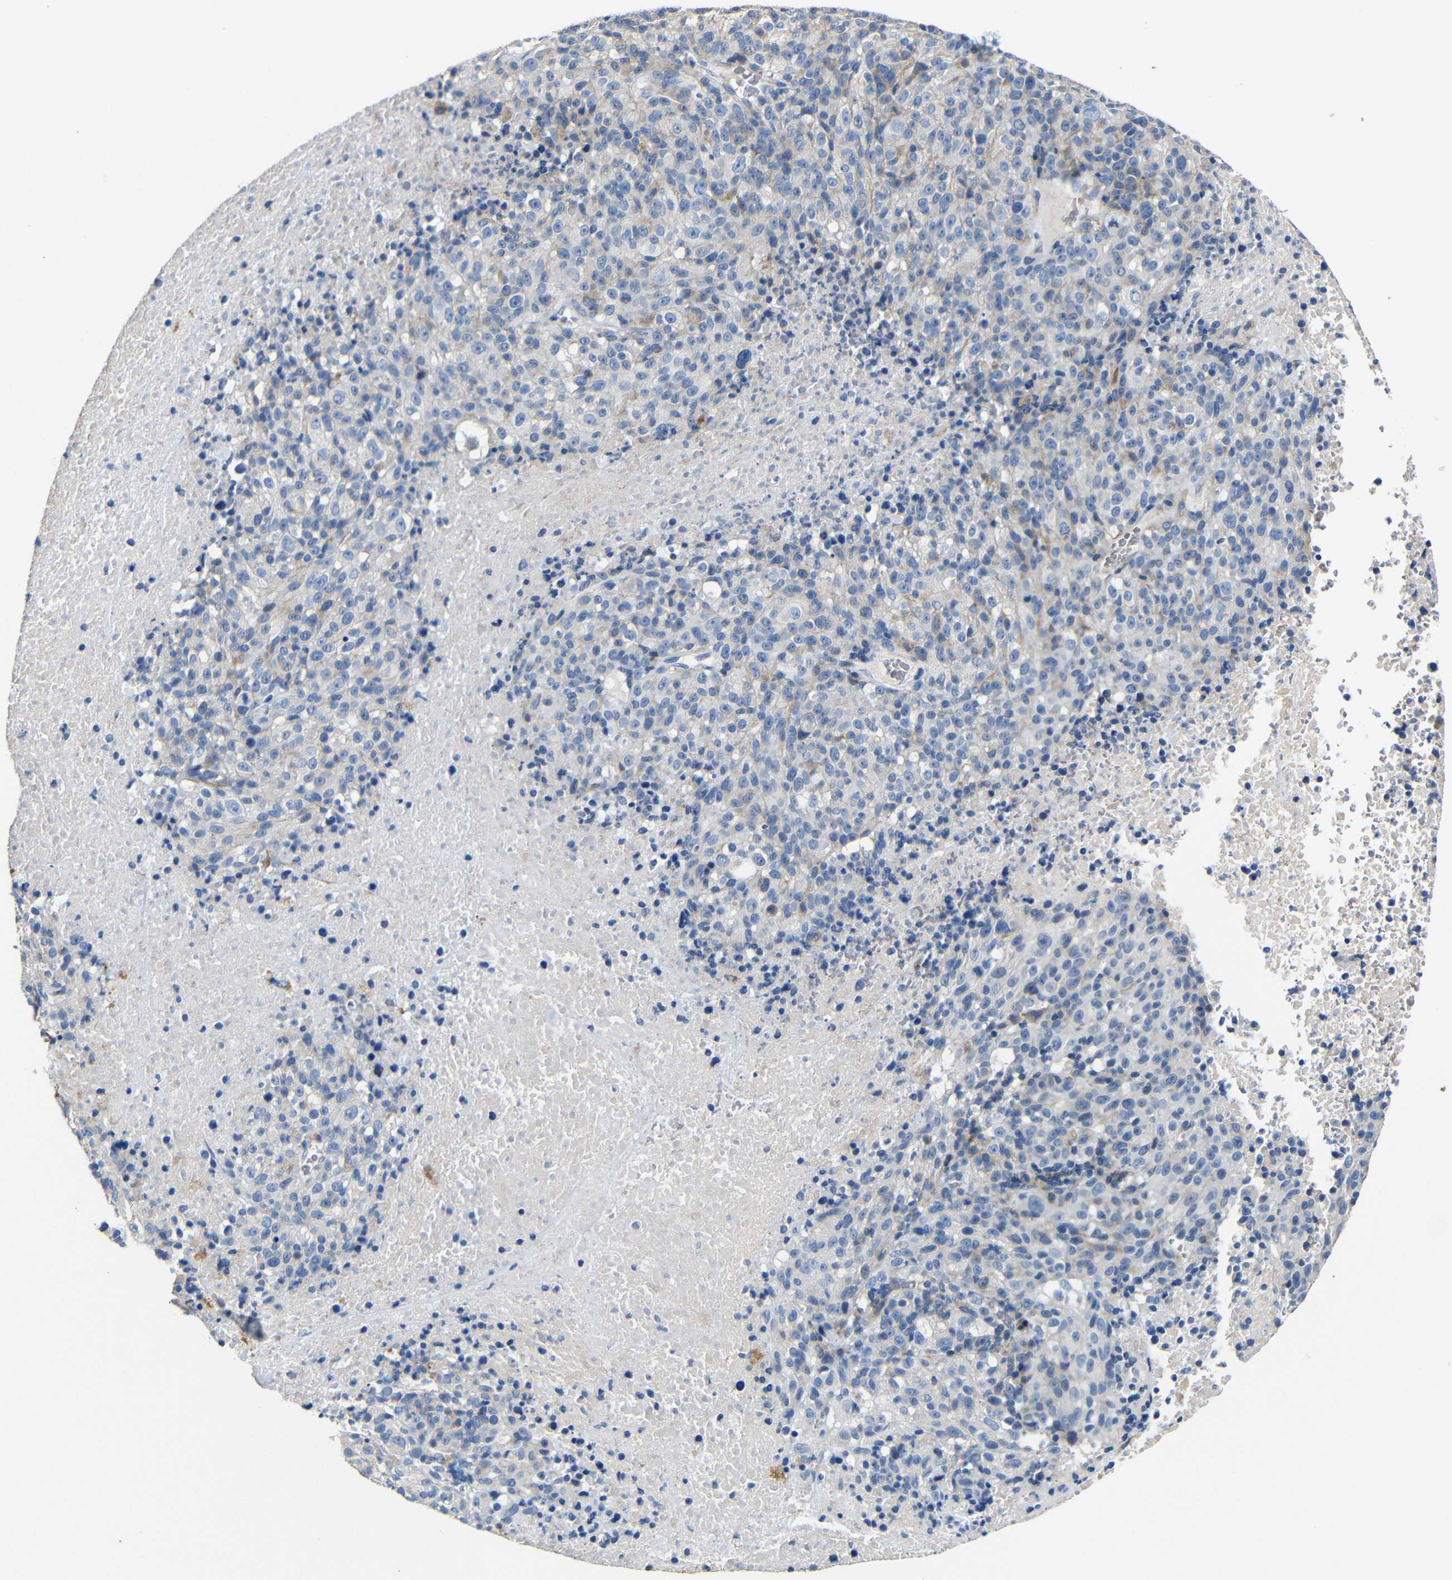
{"staining": {"intensity": "negative", "quantity": "none", "location": "none"}, "tissue": "melanoma", "cell_type": "Tumor cells", "image_type": "cancer", "snomed": [{"axis": "morphology", "description": "Malignant melanoma, Metastatic site"}, {"axis": "topography", "description": "Cerebral cortex"}], "caption": "Tumor cells are negative for brown protein staining in malignant melanoma (metastatic site).", "gene": "ACKR2", "patient": {"sex": "female", "age": 52}}